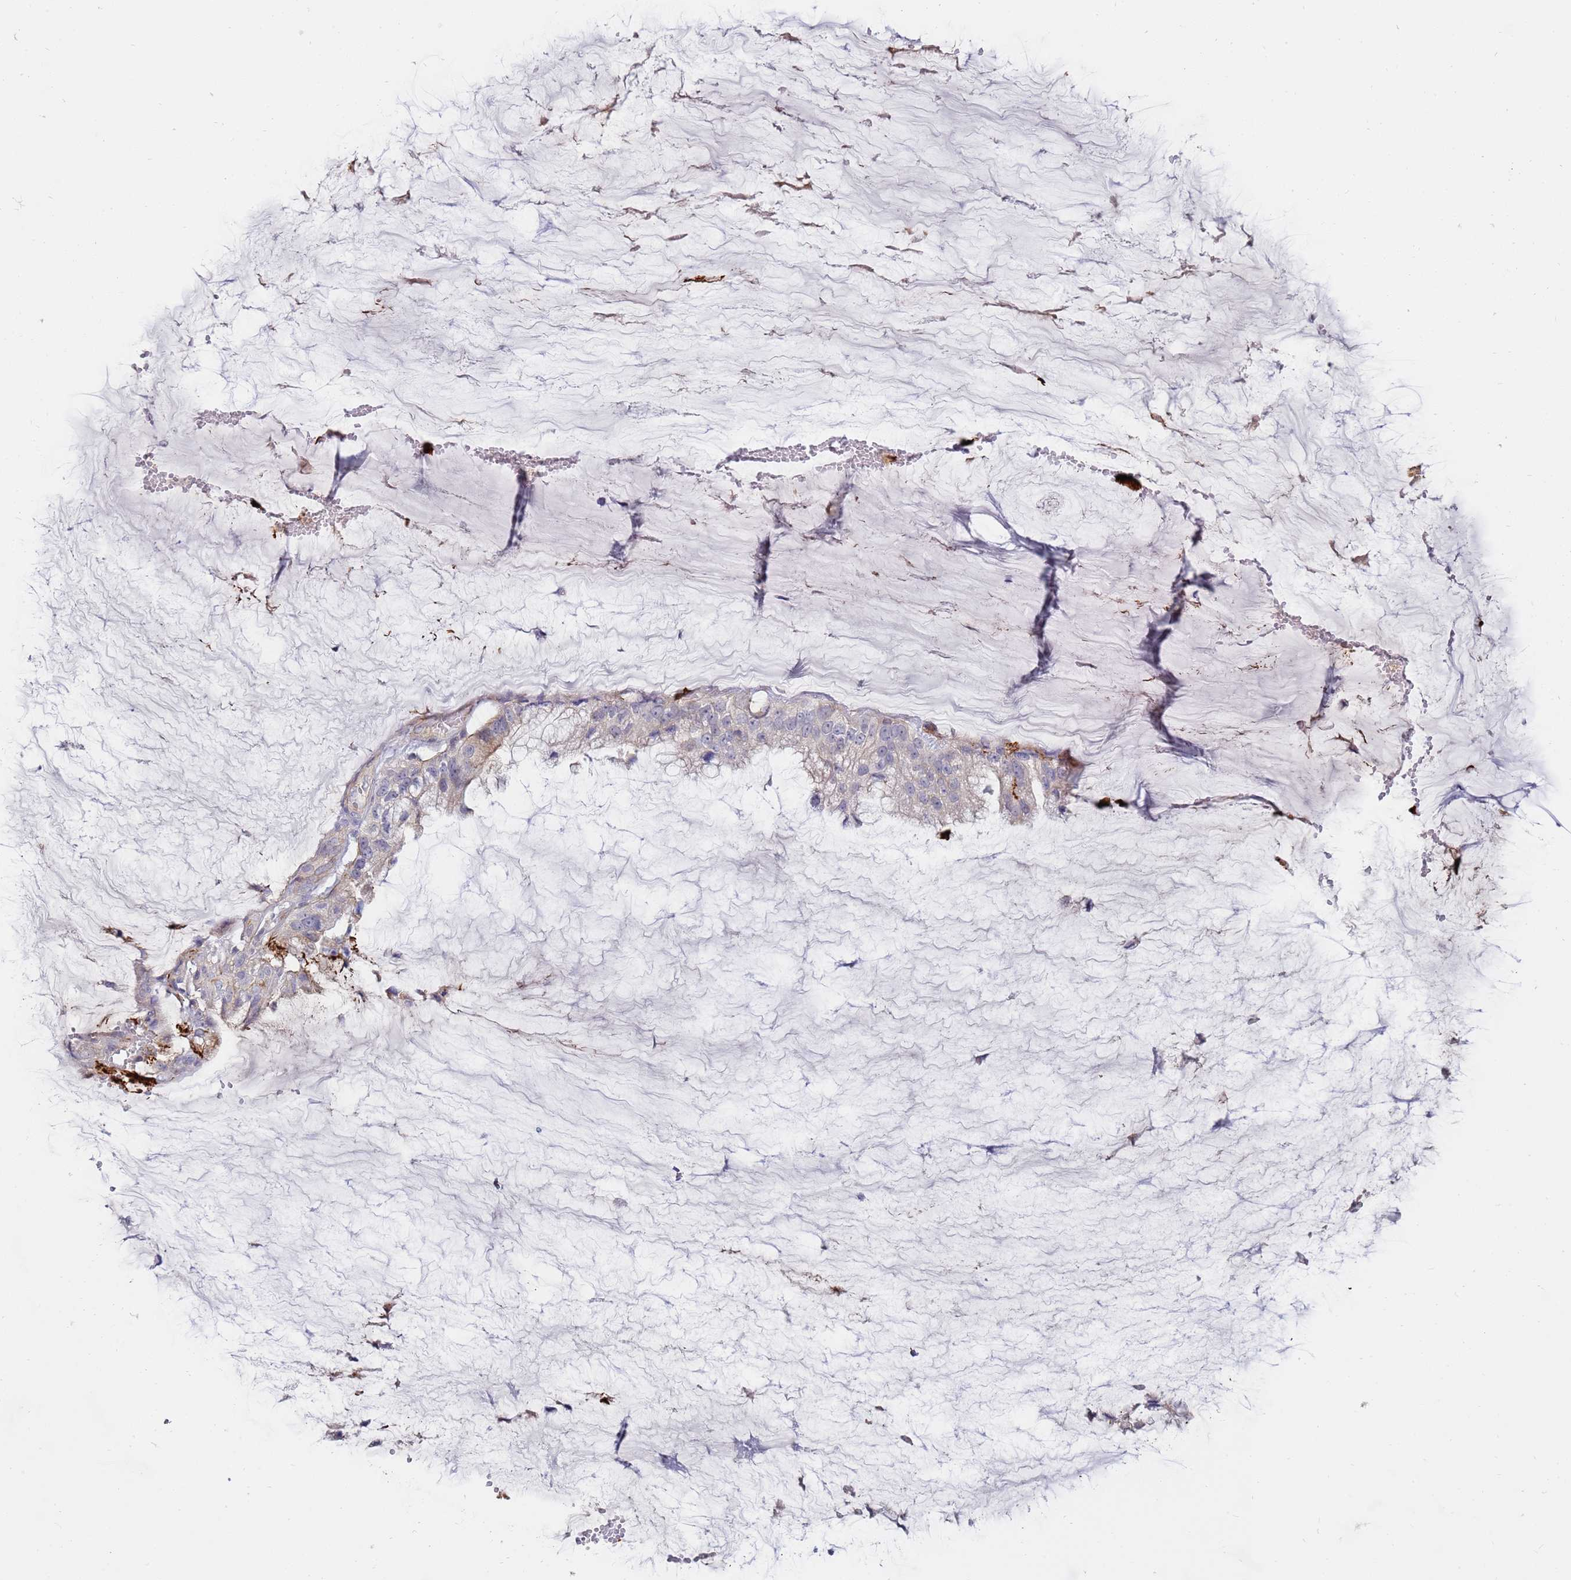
{"staining": {"intensity": "negative", "quantity": "none", "location": "none"}, "tissue": "ovarian cancer", "cell_type": "Tumor cells", "image_type": "cancer", "snomed": [{"axis": "morphology", "description": "Cystadenocarcinoma, mucinous, NOS"}, {"axis": "topography", "description": "Ovary"}], "caption": "A micrograph of ovarian mucinous cystadenocarcinoma stained for a protein displays no brown staining in tumor cells.", "gene": "STK25", "patient": {"sex": "female", "age": 39}}